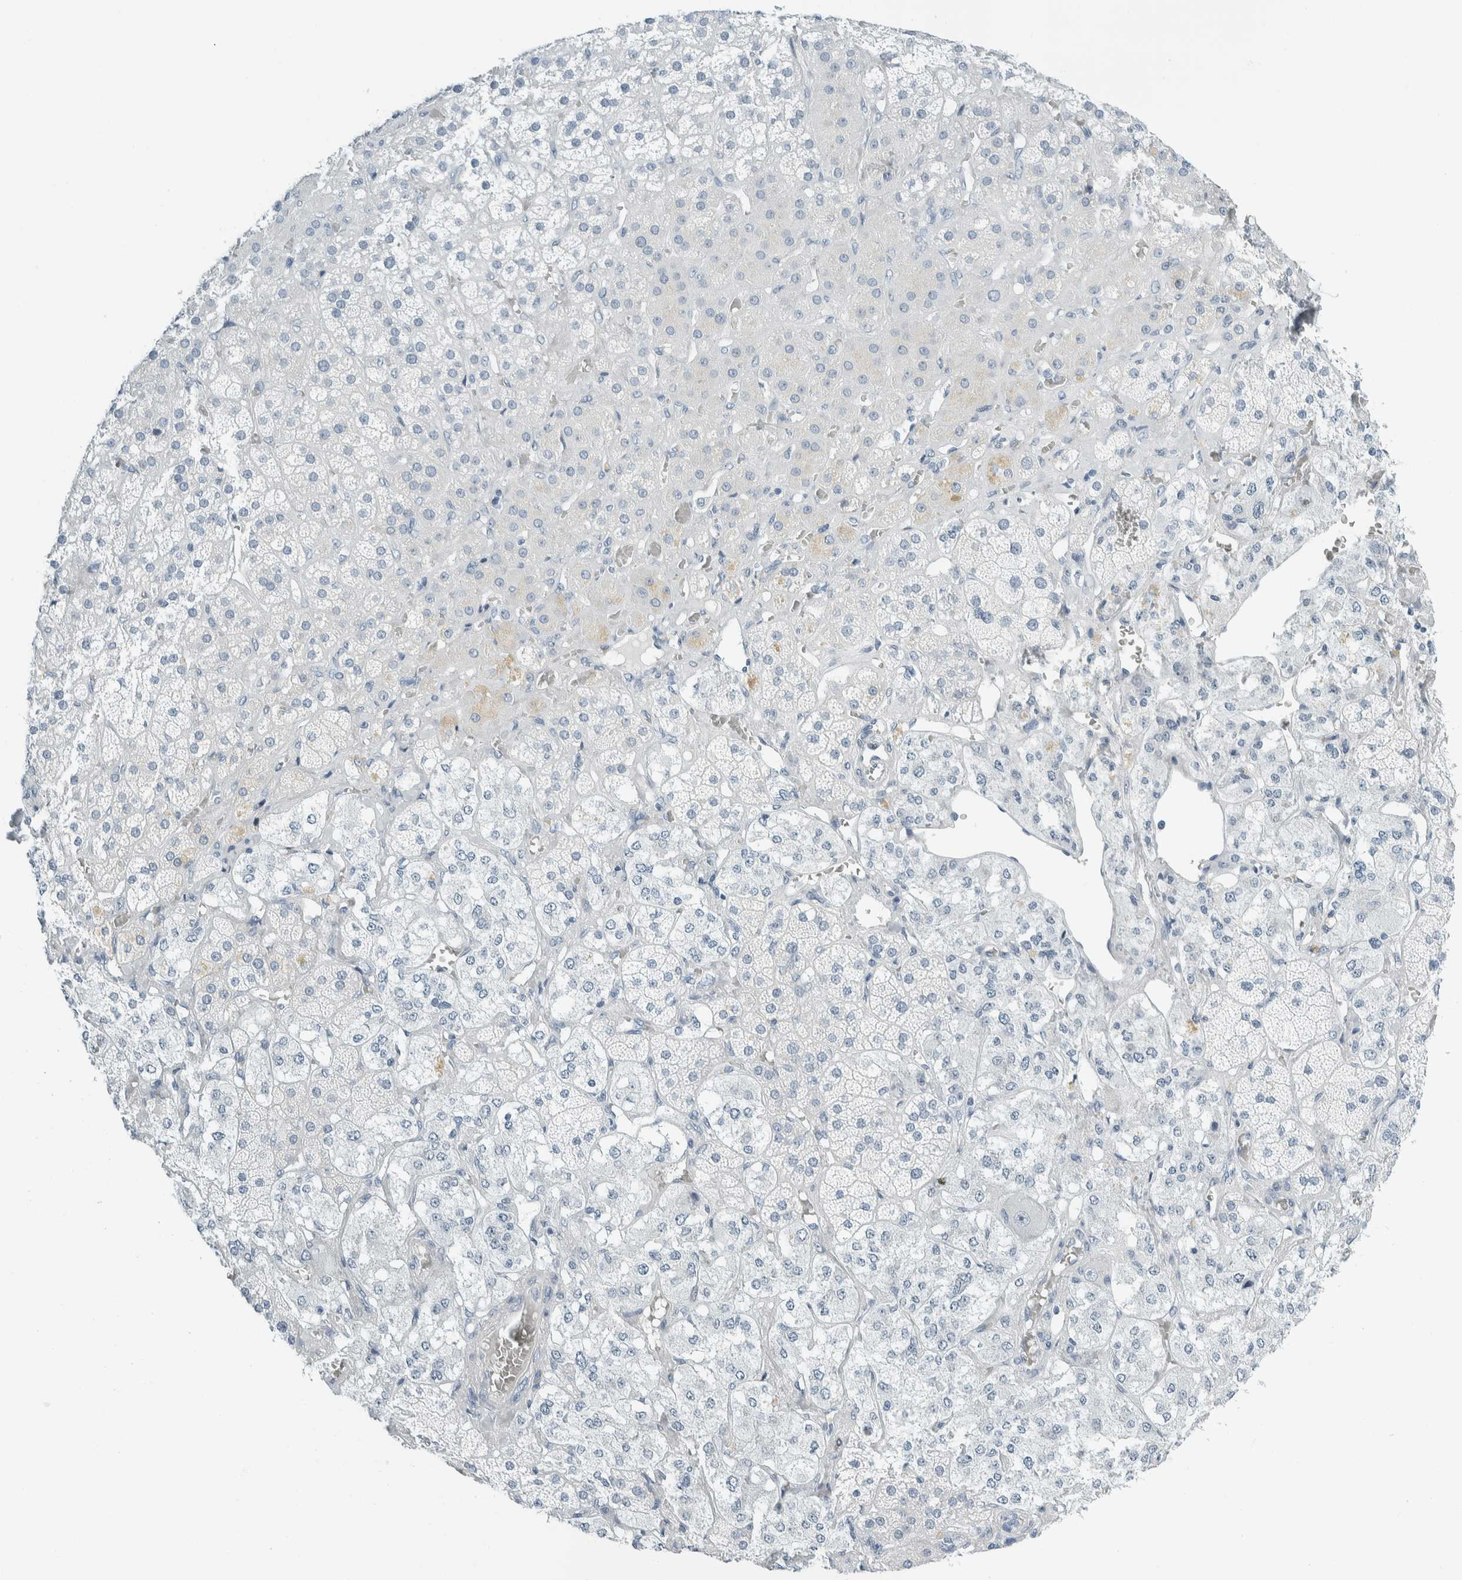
{"staining": {"intensity": "negative", "quantity": "none", "location": "none"}, "tissue": "adrenal gland", "cell_type": "Glandular cells", "image_type": "normal", "snomed": [{"axis": "morphology", "description": "Normal tissue, NOS"}, {"axis": "topography", "description": "Adrenal gland"}], "caption": "Photomicrograph shows no significant protein positivity in glandular cells of benign adrenal gland.", "gene": "ARHGAP27", "patient": {"sex": "male", "age": 57}}